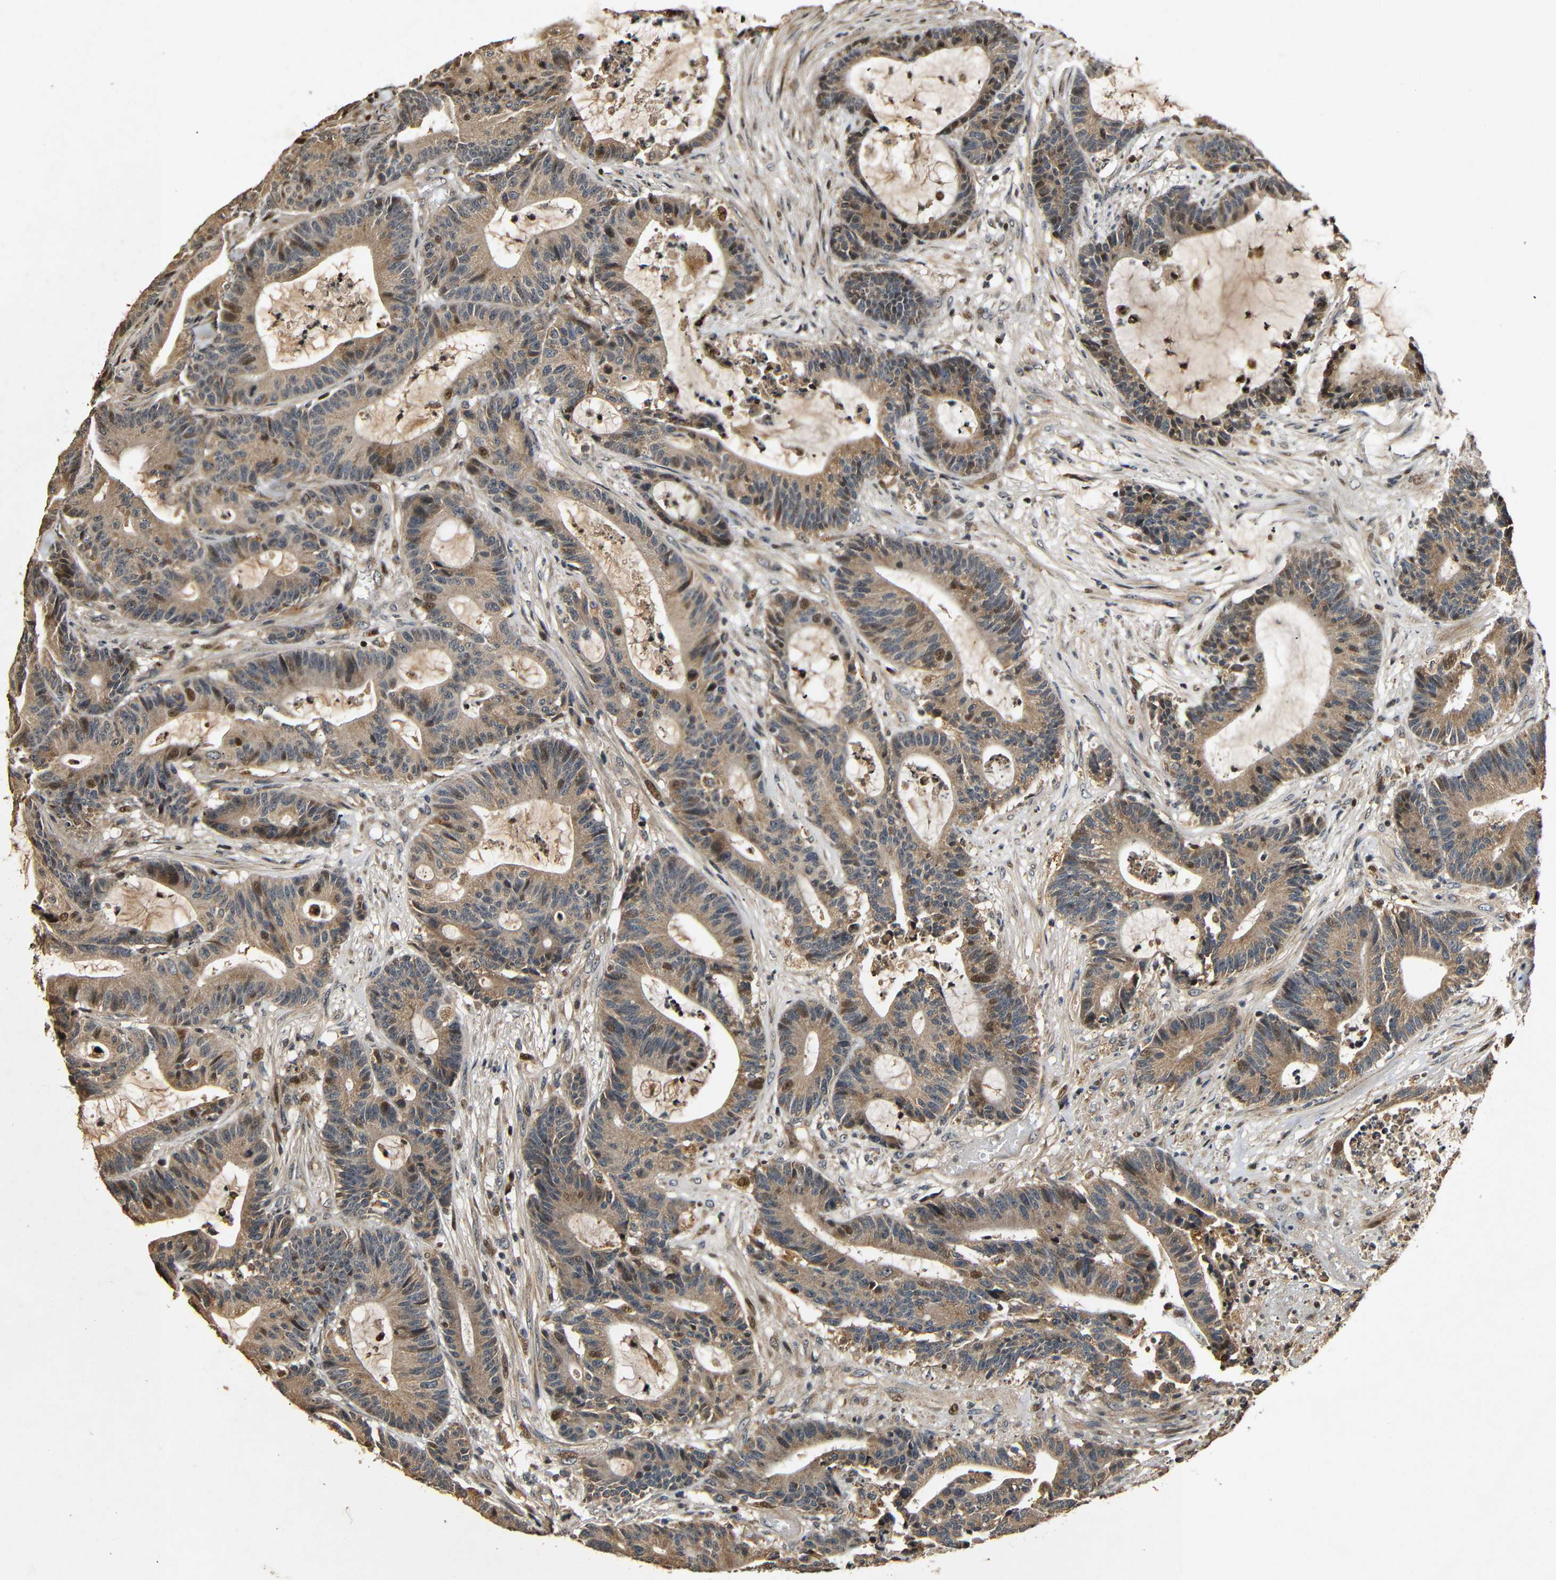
{"staining": {"intensity": "moderate", "quantity": ">75%", "location": "cytoplasmic/membranous,nuclear"}, "tissue": "colorectal cancer", "cell_type": "Tumor cells", "image_type": "cancer", "snomed": [{"axis": "morphology", "description": "Adenocarcinoma, NOS"}, {"axis": "topography", "description": "Colon"}], "caption": "The histopathology image reveals a brown stain indicating the presence of a protein in the cytoplasmic/membranous and nuclear of tumor cells in colorectal adenocarcinoma.", "gene": "KAZALD1", "patient": {"sex": "female", "age": 84}}